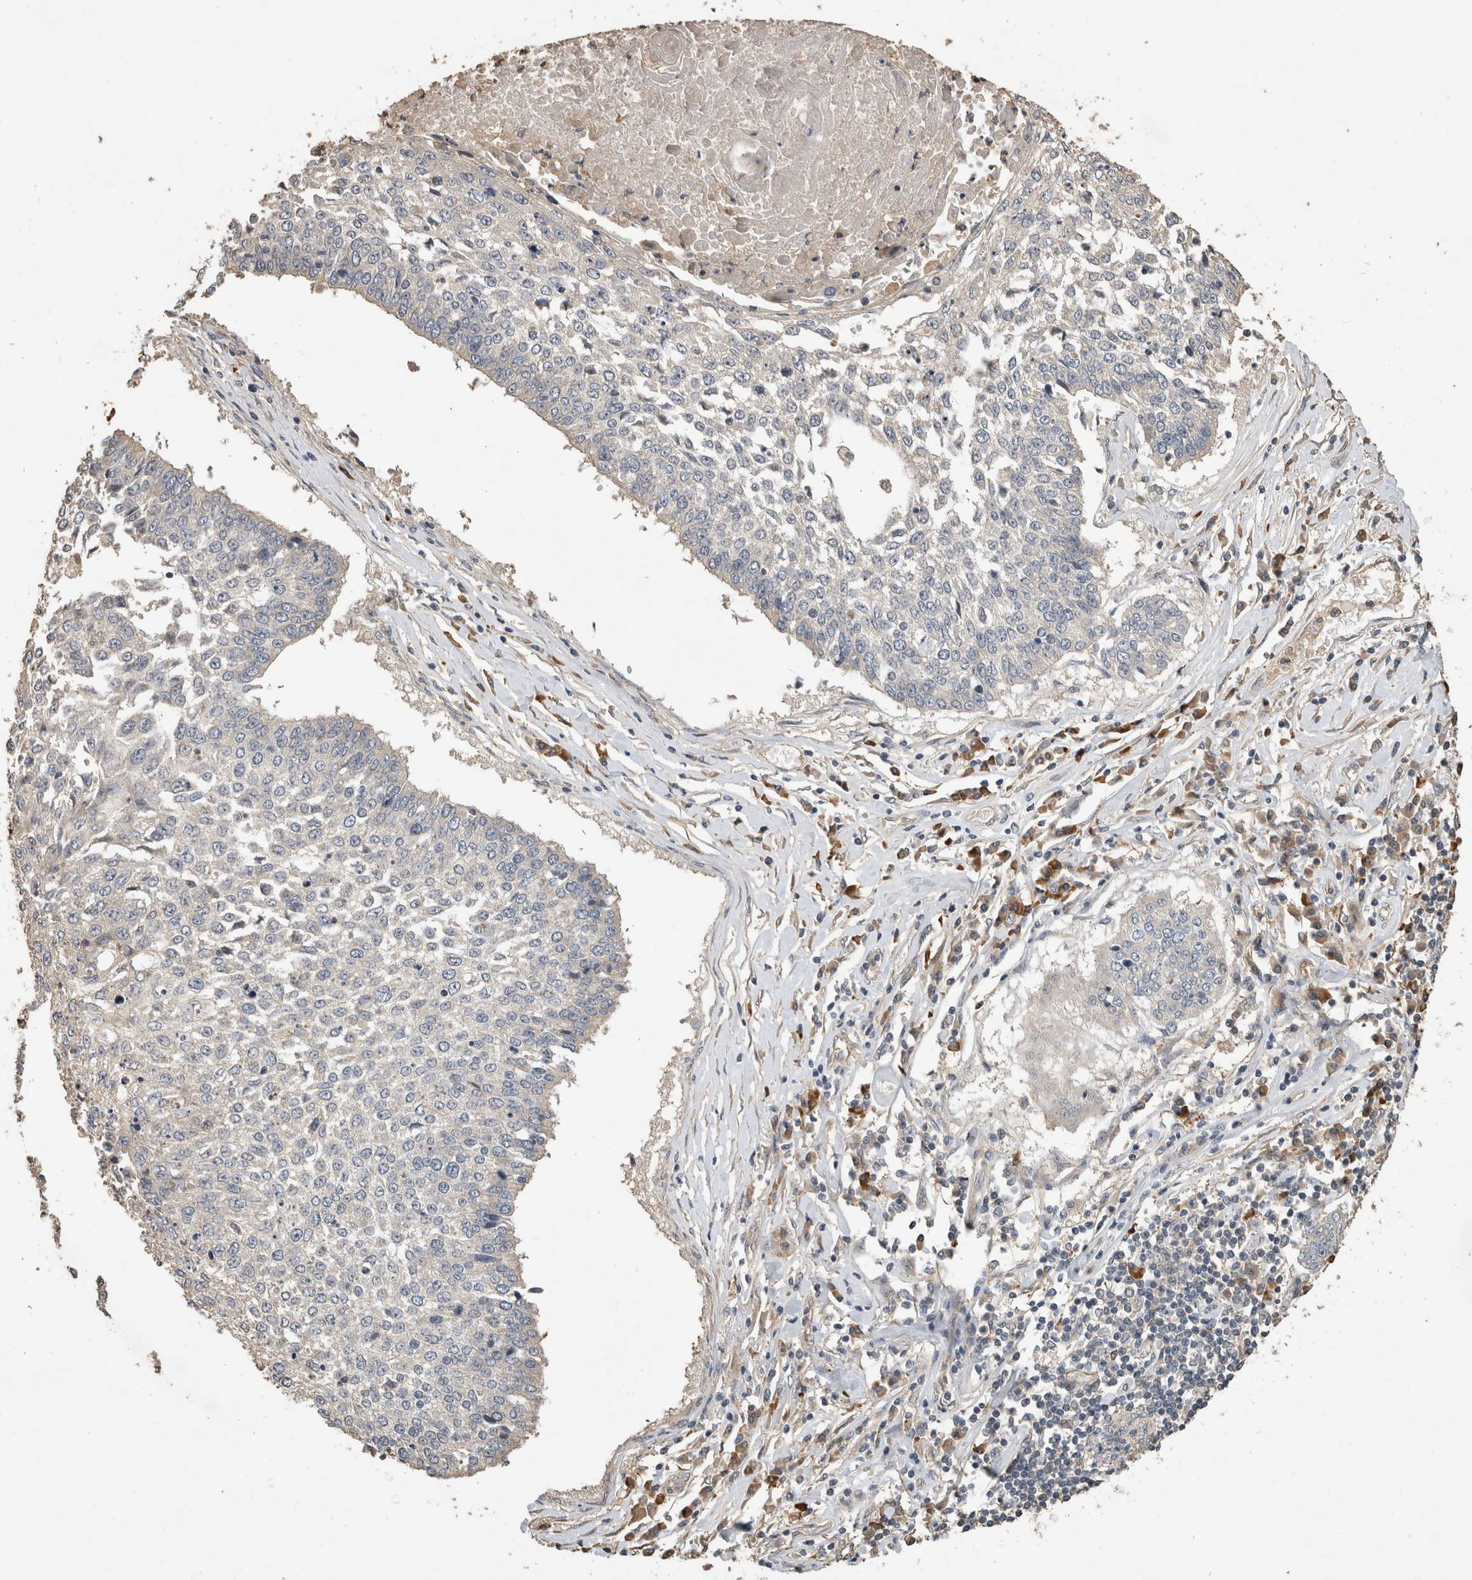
{"staining": {"intensity": "negative", "quantity": "none", "location": "none"}, "tissue": "lung cancer", "cell_type": "Tumor cells", "image_type": "cancer", "snomed": [{"axis": "morphology", "description": "Normal tissue, NOS"}, {"axis": "morphology", "description": "Squamous cell carcinoma, NOS"}, {"axis": "topography", "description": "Cartilage tissue"}, {"axis": "topography", "description": "Bronchus"}, {"axis": "topography", "description": "Lung"}, {"axis": "topography", "description": "Peripheral nerve tissue"}], "caption": "The histopathology image displays no significant positivity in tumor cells of lung cancer.", "gene": "RHPN1", "patient": {"sex": "female", "age": 49}}